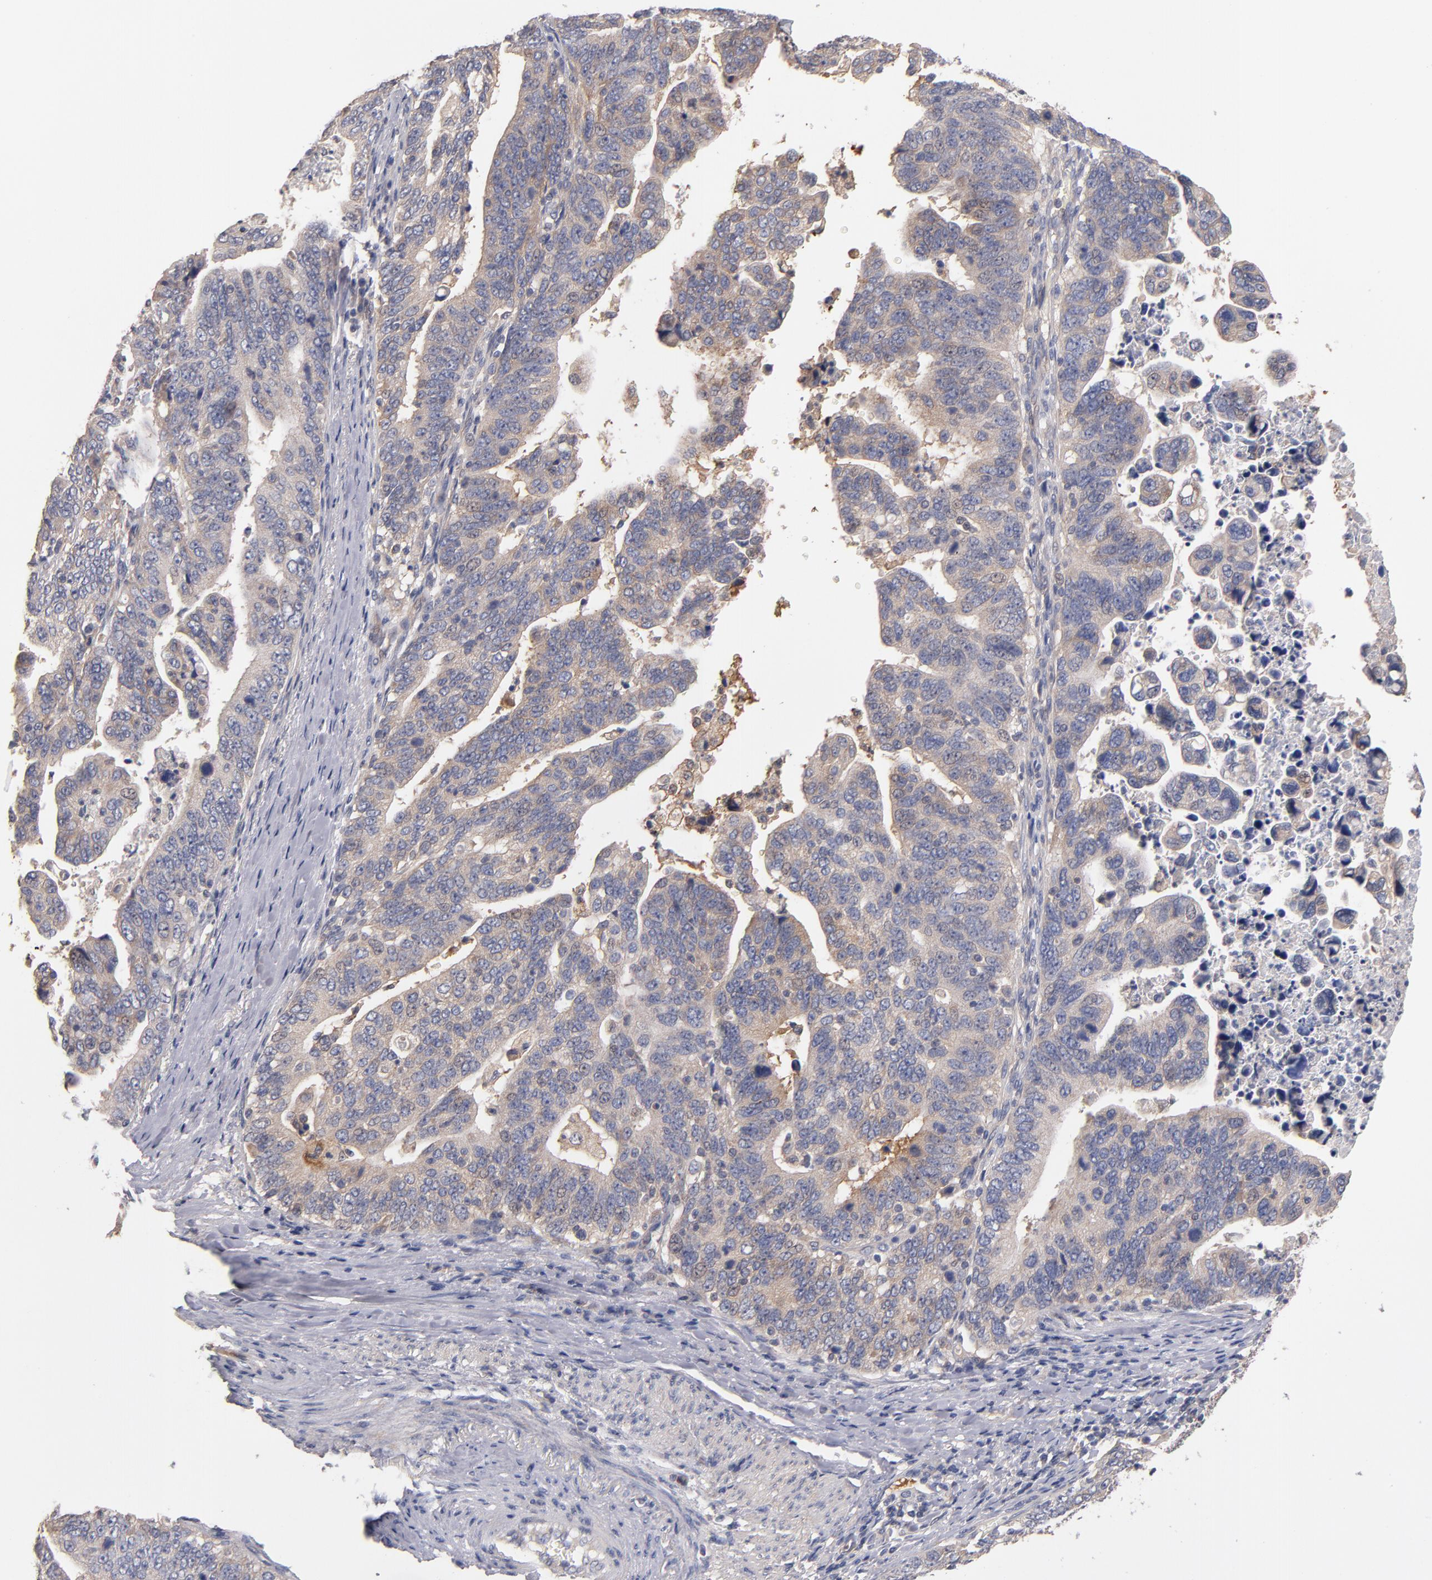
{"staining": {"intensity": "weak", "quantity": ">75%", "location": "cytoplasmic/membranous"}, "tissue": "stomach cancer", "cell_type": "Tumor cells", "image_type": "cancer", "snomed": [{"axis": "morphology", "description": "Adenocarcinoma, NOS"}, {"axis": "topography", "description": "Stomach, upper"}], "caption": "Tumor cells reveal low levels of weak cytoplasmic/membranous expression in approximately >75% of cells in stomach cancer (adenocarcinoma).", "gene": "DACT1", "patient": {"sex": "female", "age": 50}}